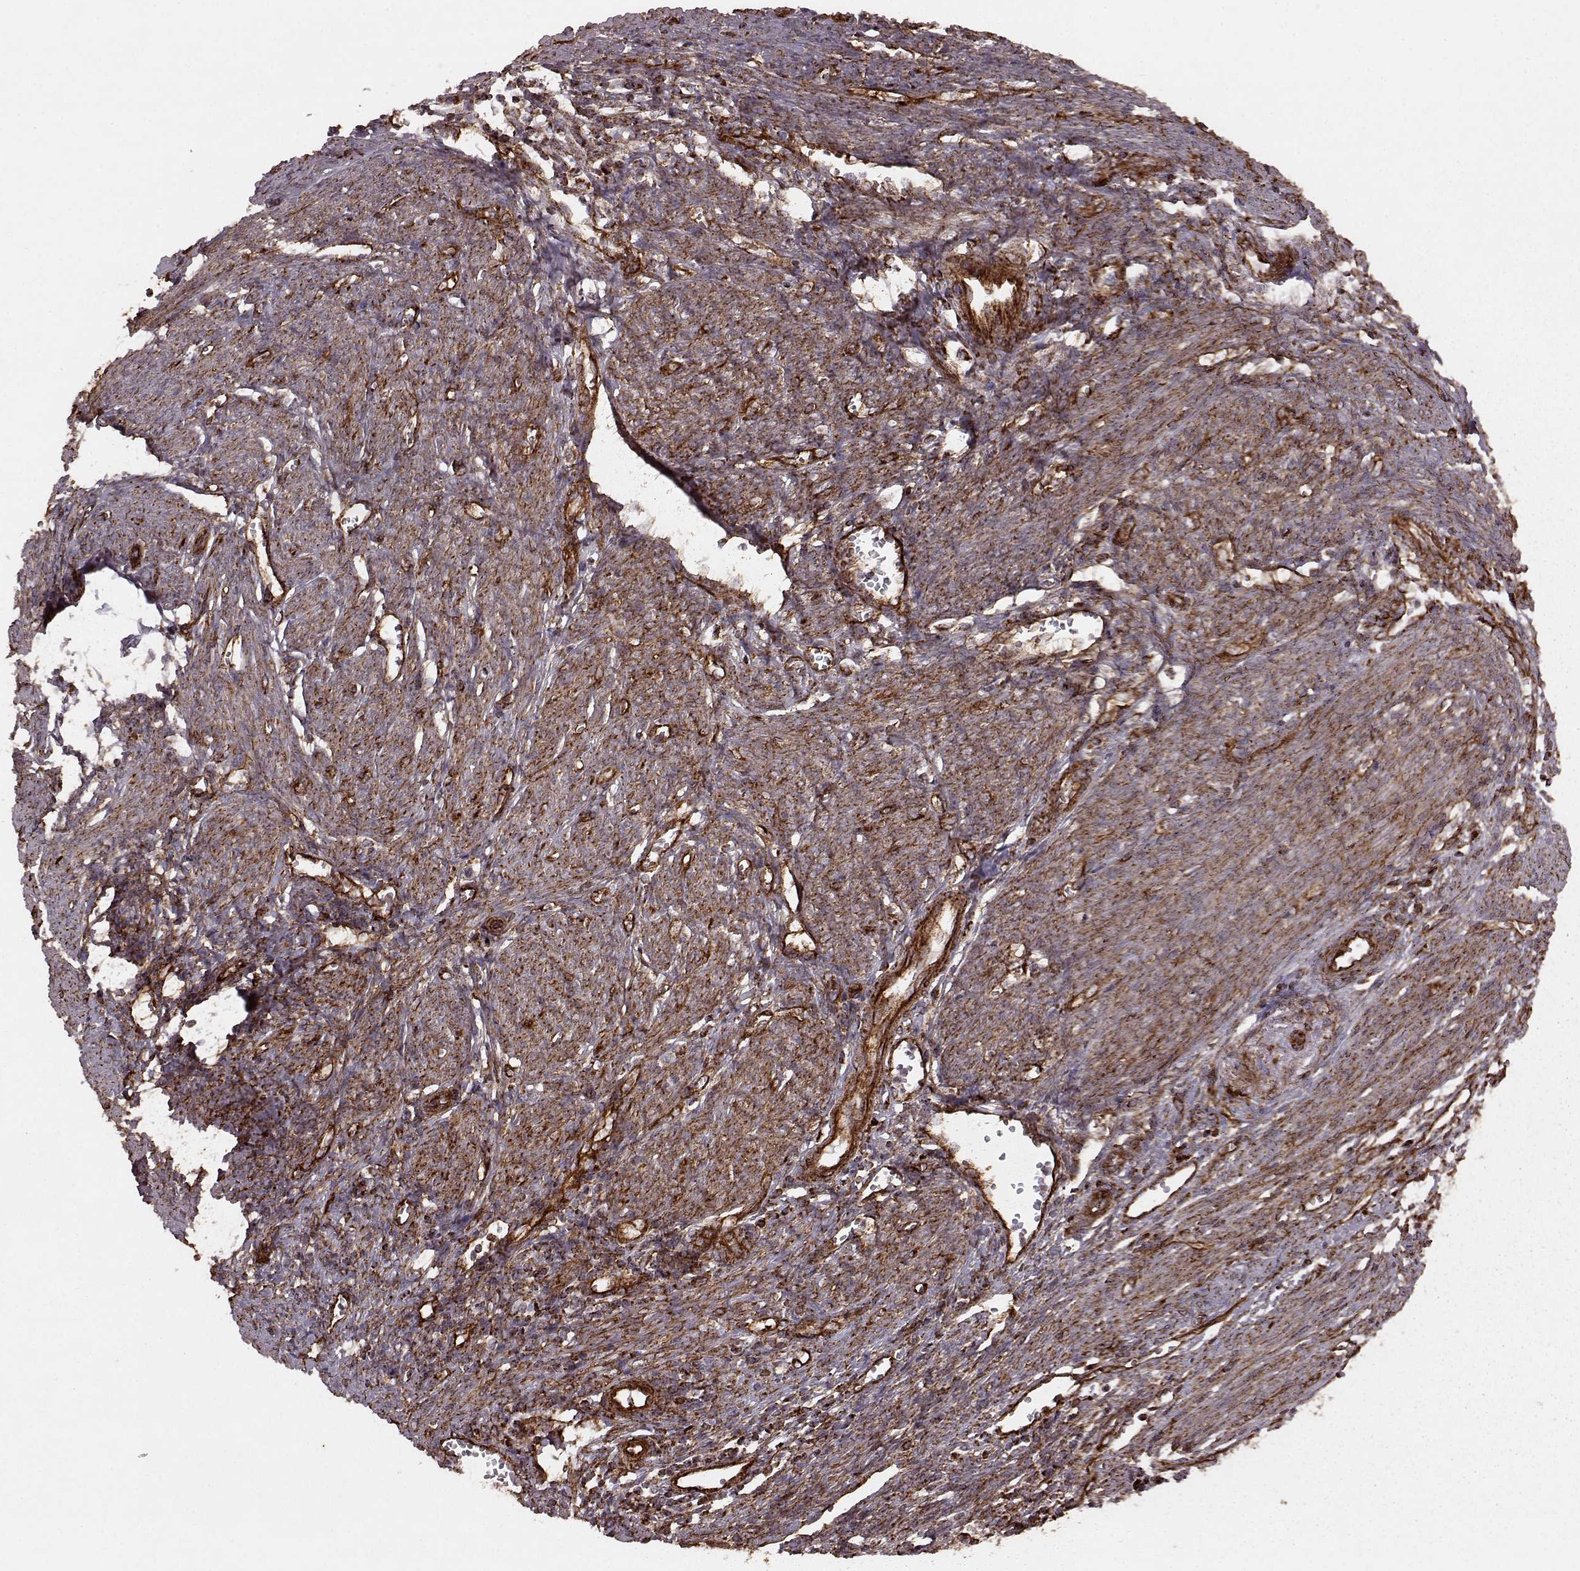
{"staining": {"intensity": "moderate", "quantity": ">75%", "location": "cytoplasmic/membranous"}, "tissue": "endometrial cancer", "cell_type": "Tumor cells", "image_type": "cancer", "snomed": [{"axis": "morphology", "description": "Adenocarcinoma, NOS"}, {"axis": "topography", "description": "Endometrium"}], "caption": "Endometrial cancer was stained to show a protein in brown. There is medium levels of moderate cytoplasmic/membranous expression in approximately >75% of tumor cells.", "gene": "FXN", "patient": {"sex": "female", "age": 65}}